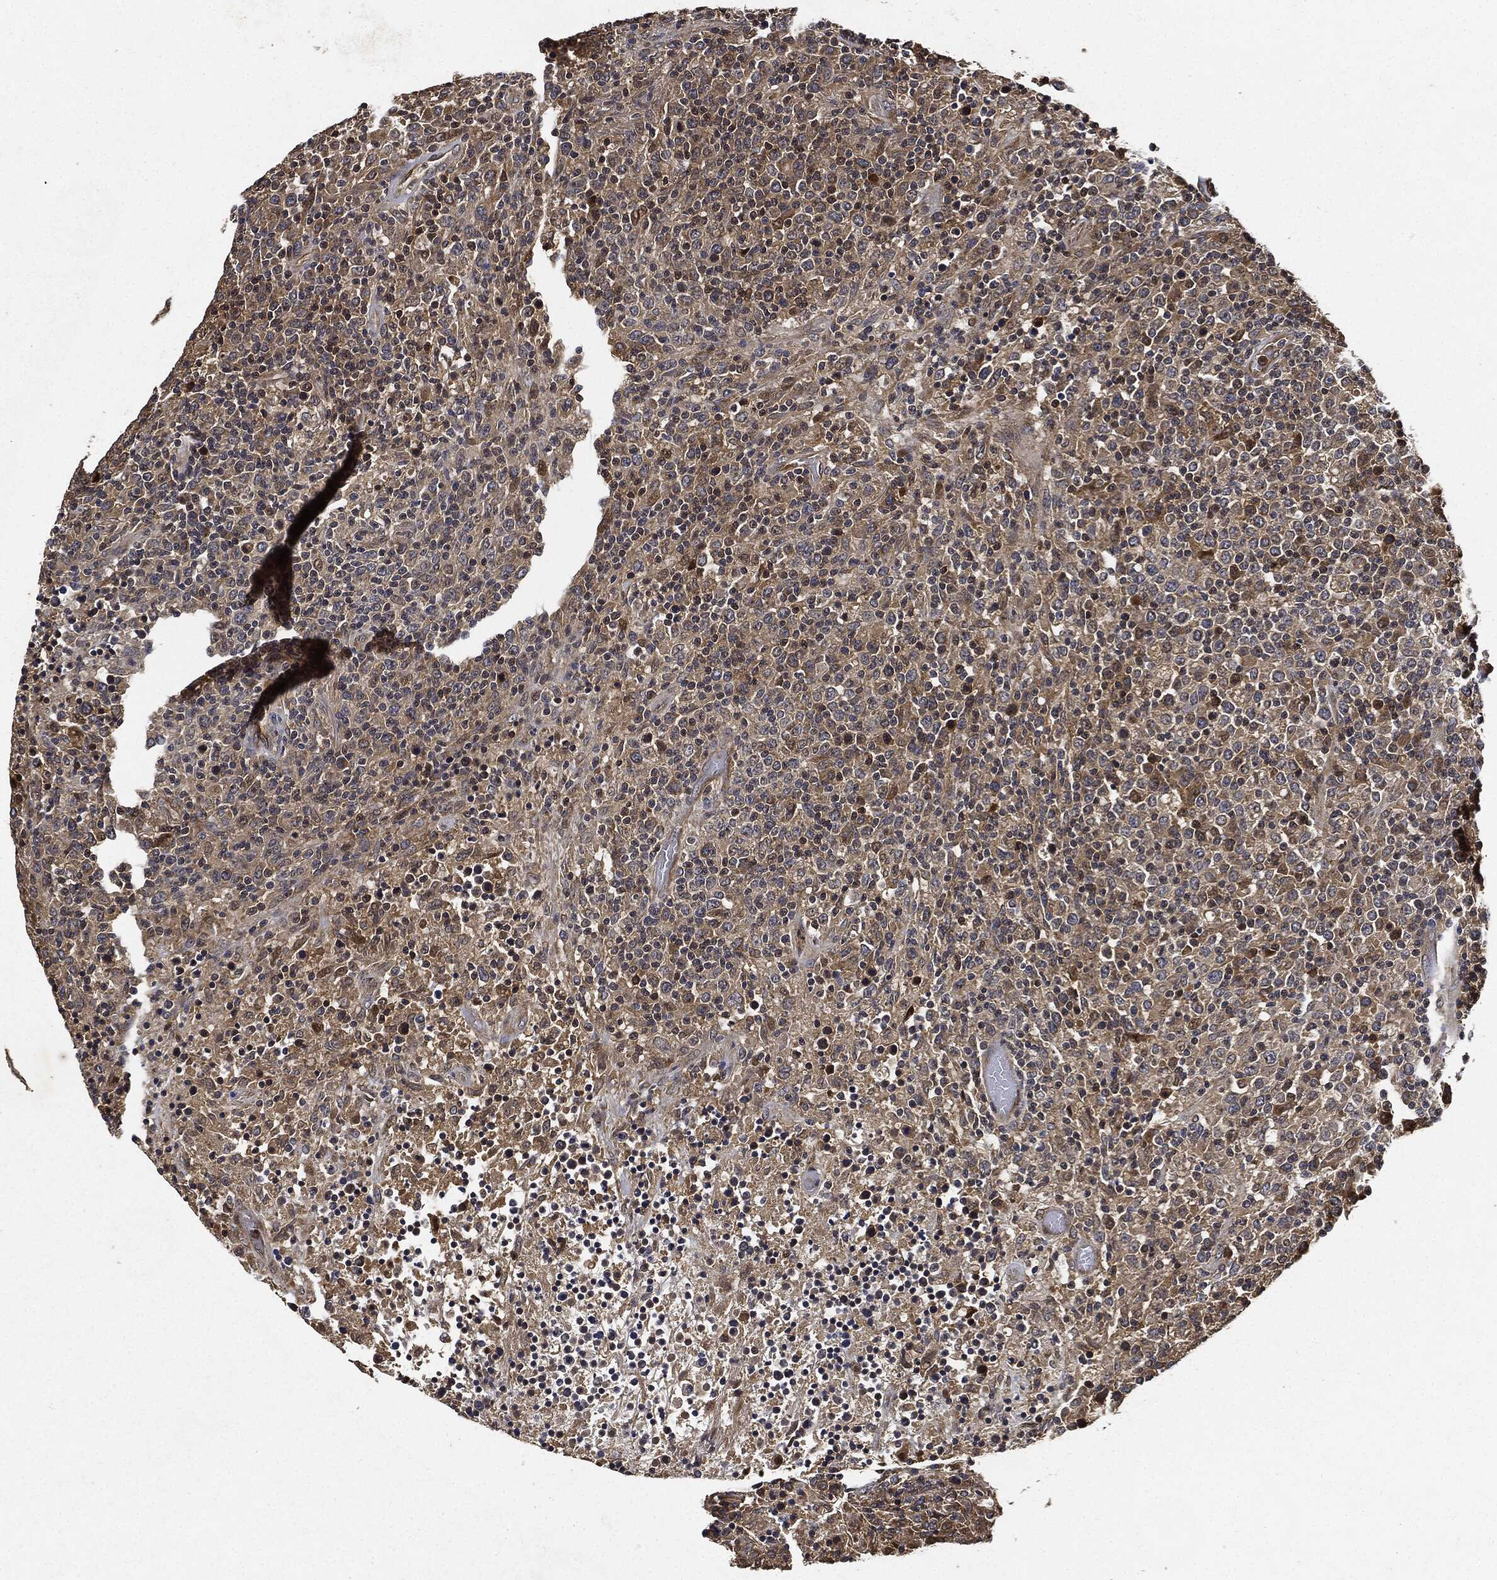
{"staining": {"intensity": "weak", "quantity": "25%-75%", "location": "cytoplasmic/membranous"}, "tissue": "lymphoma", "cell_type": "Tumor cells", "image_type": "cancer", "snomed": [{"axis": "morphology", "description": "Malignant lymphoma, non-Hodgkin's type, High grade"}, {"axis": "topography", "description": "Lung"}], "caption": "Lymphoma was stained to show a protein in brown. There is low levels of weak cytoplasmic/membranous staining in about 25%-75% of tumor cells. Using DAB (brown) and hematoxylin (blue) stains, captured at high magnification using brightfield microscopy.", "gene": "MLST8", "patient": {"sex": "male", "age": 79}}